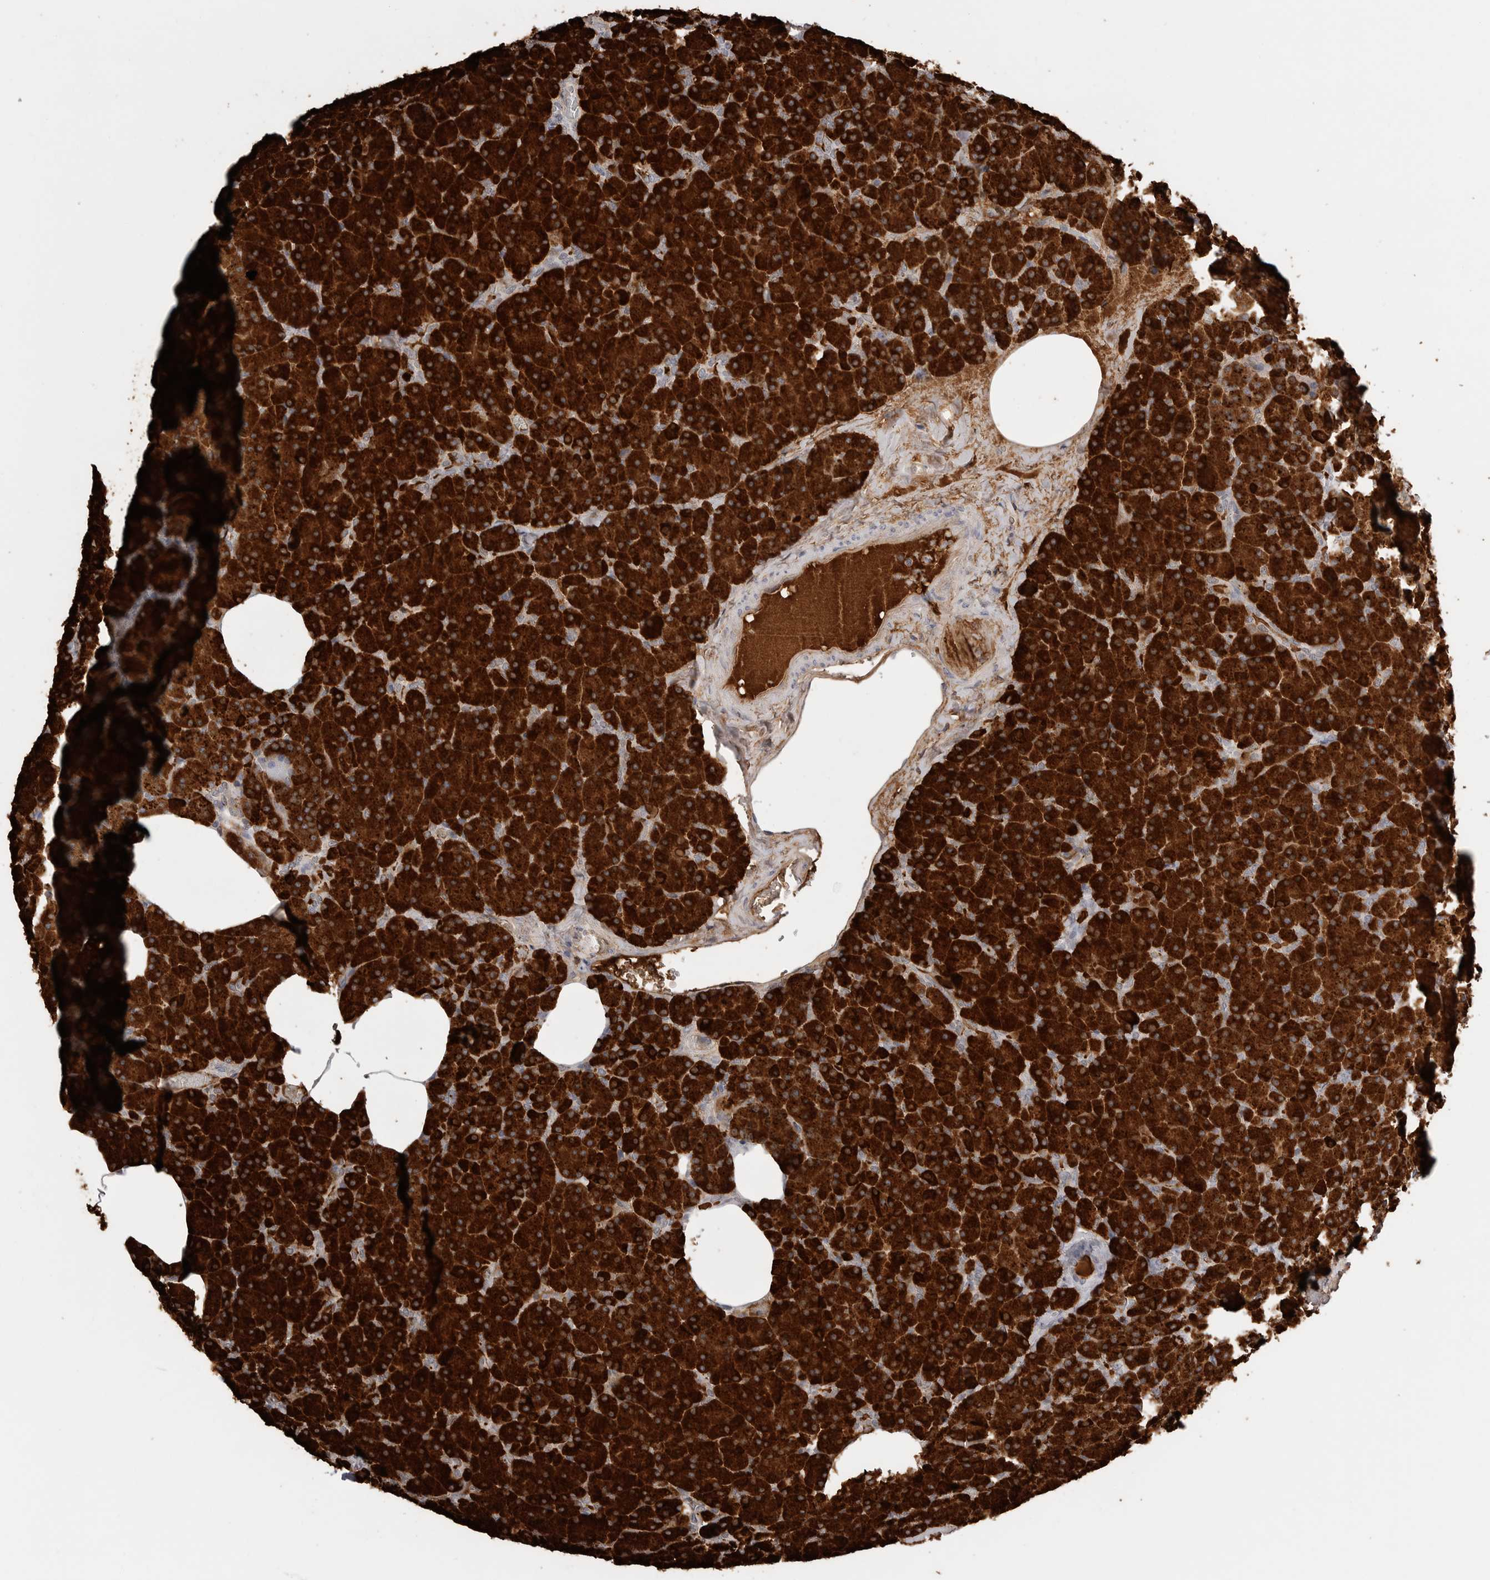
{"staining": {"intensity": "strong", "quantity": ">75%", "location": "cytoplasmic/membranous"}, "tissue": "pancreas", "cell_type": "Exocrine glandular cells", "image_type": "normal", "snomed": [{"axis": "morphology", "description": "Normal tissue, NOS"}, {"axis": "morphology", "description": "Carcinoid, malignant, NOS"}, {"axis": "topography", "description": "Pancreas"}], "caption": "IHC (DAB (3,3'-diaminobenzidine)) staining of benign human pancreas displays strong cytoplasmic/membranous protein positivity in approximately >75% of exocrine glandular cells. The staining was performed using DAB (3,3'-diaminobenzidine) to visualize the protein expression in brown, while the nuclei were stained in blue with hematoxylin (Magnification: 20x).", "gene": "CPB1", "patient": {"sex": "female", "age": 35}}